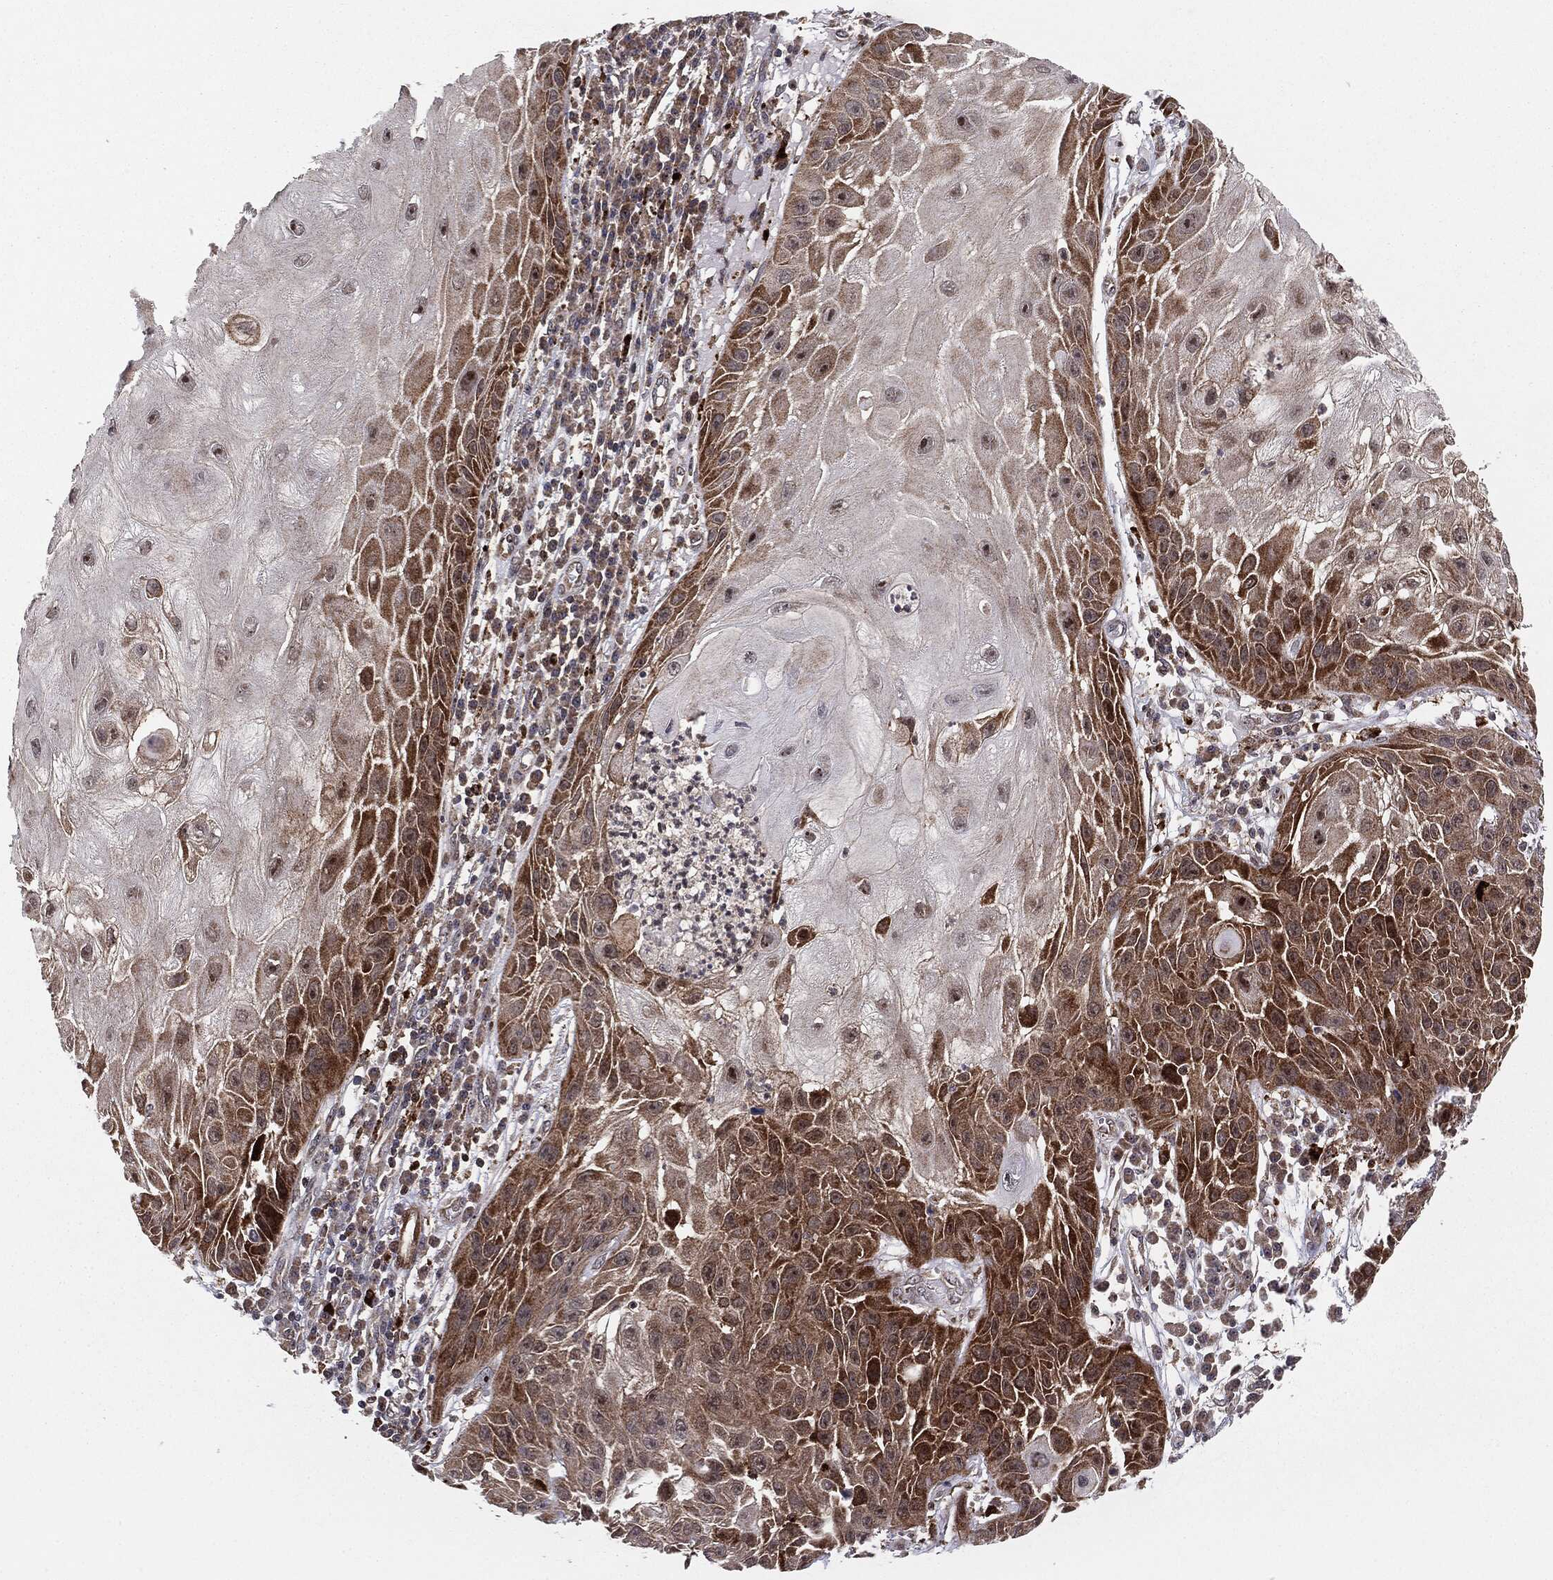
{"staining": {"intensity": "strong", "quantity": "25%-75%", "location": "cytoplasmic/membranous"}, "tissue": "skin cancer", "cell_type": "Tumor cells", "image_type": "cancer", "snomed": [{"axis": "morphology", "description": "Normal tissue, NOS"}, {"axis": "morphology", "description": "Squamous cell carcinoma, NOS"}, {"axis": "topography", "description": "Skin"}], "caption": "About 25%-75% of tumor cells in human skin squamous cell carcinoma show strong cytoplasmic/membranous protein positivity as visualized by brown immunohistochemical staining.", "gene": "PTEN", "patient": {"sex": "male", "age": 79}}